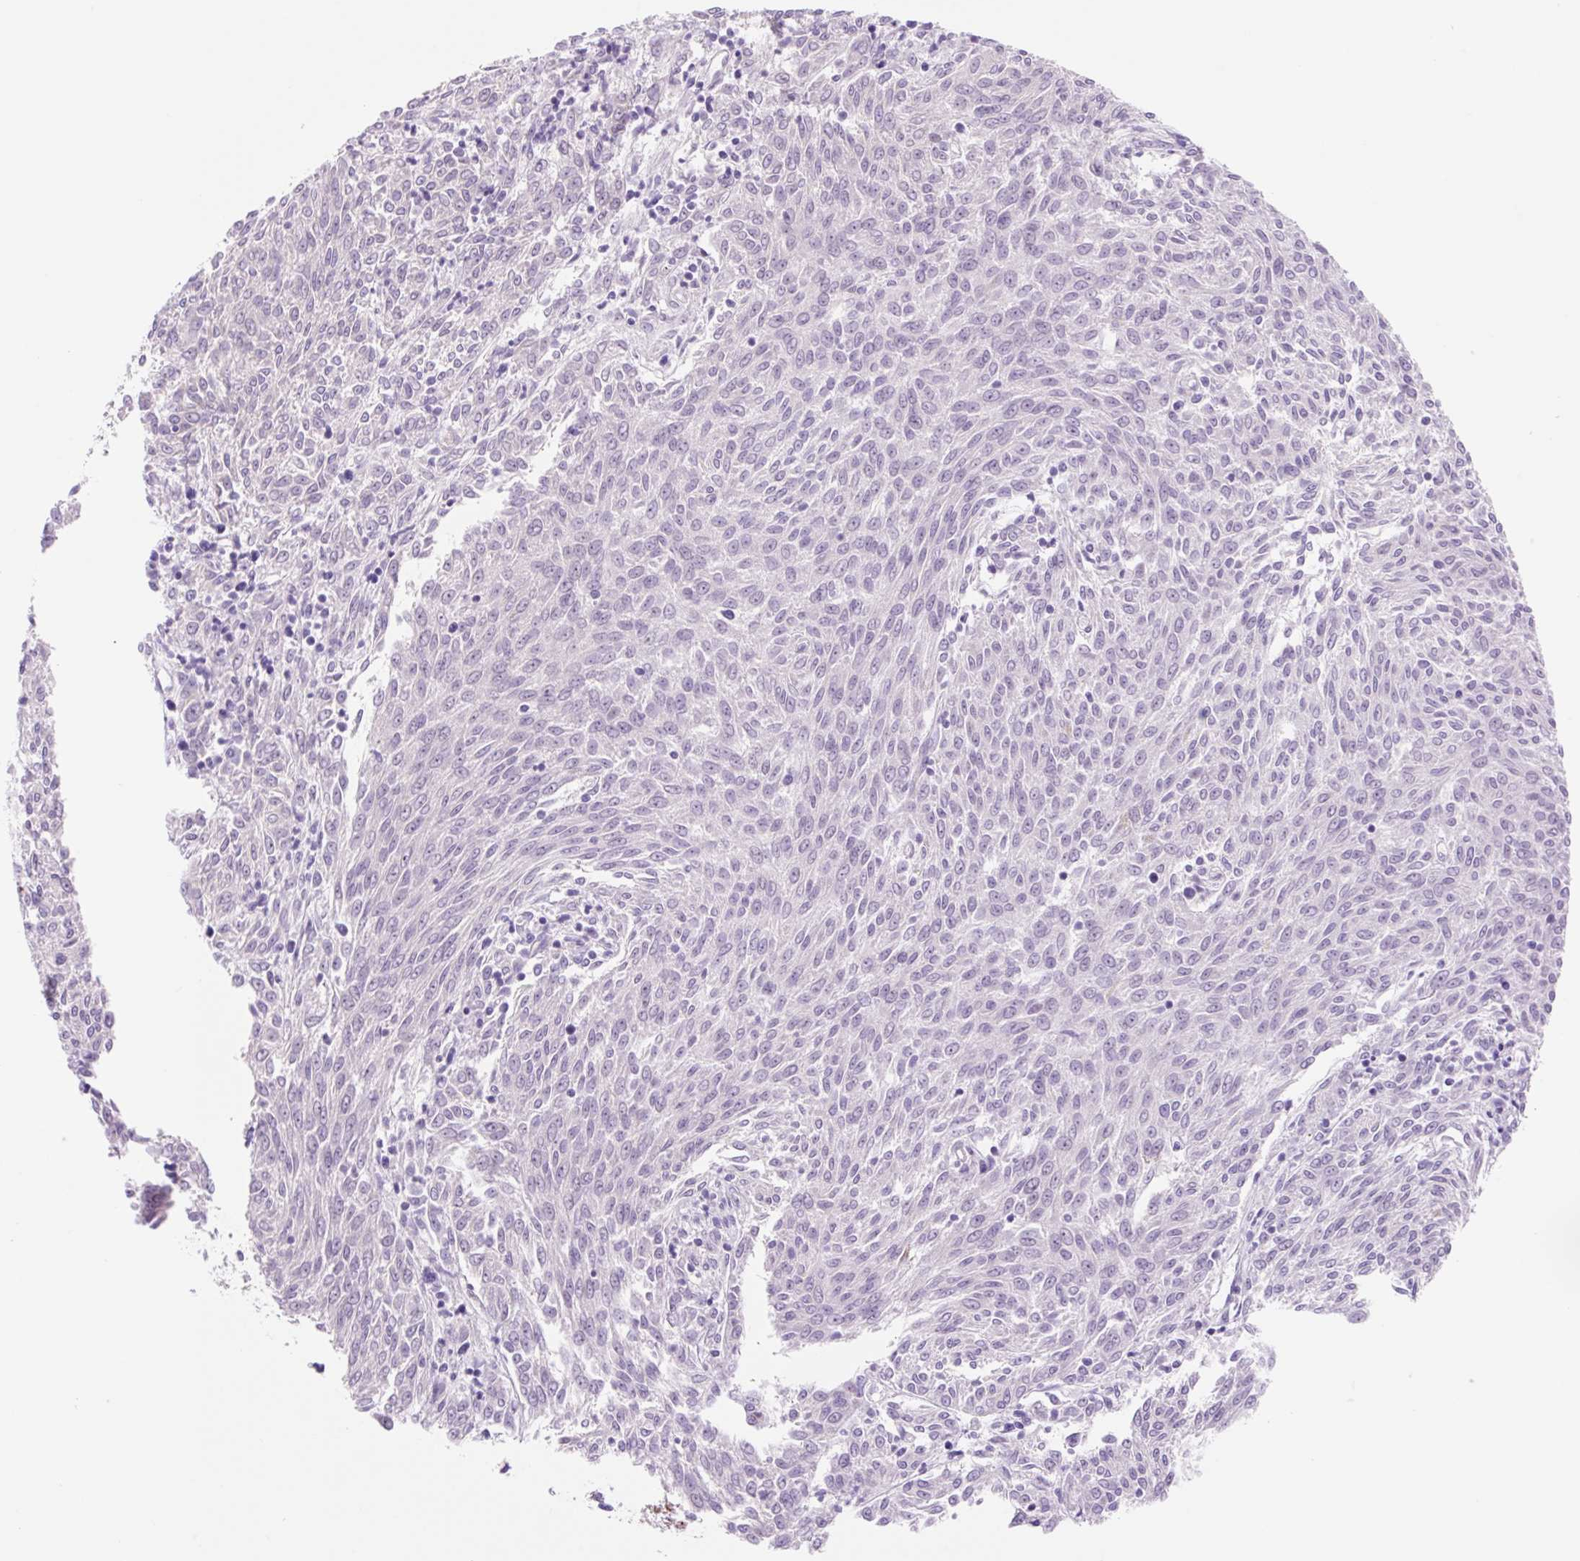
{"staining": {"intensity": "negative", "quantity": "none", "location": "none"}, "tissue": "melanoma", "cell_type": "Tumor cells", "image_type": "cancer", "snomed": [{"axis": "morphology", "description": "Malignant melanoma, NOS"}, {"axis": "topography", "description": "Skin"}], "caption": "This is an immunohistochemistry micrograph of melanoma. There is no staining in tumor cells.", "gene": "ZNF121", "patient": {"sex": "female", "age": 72}}